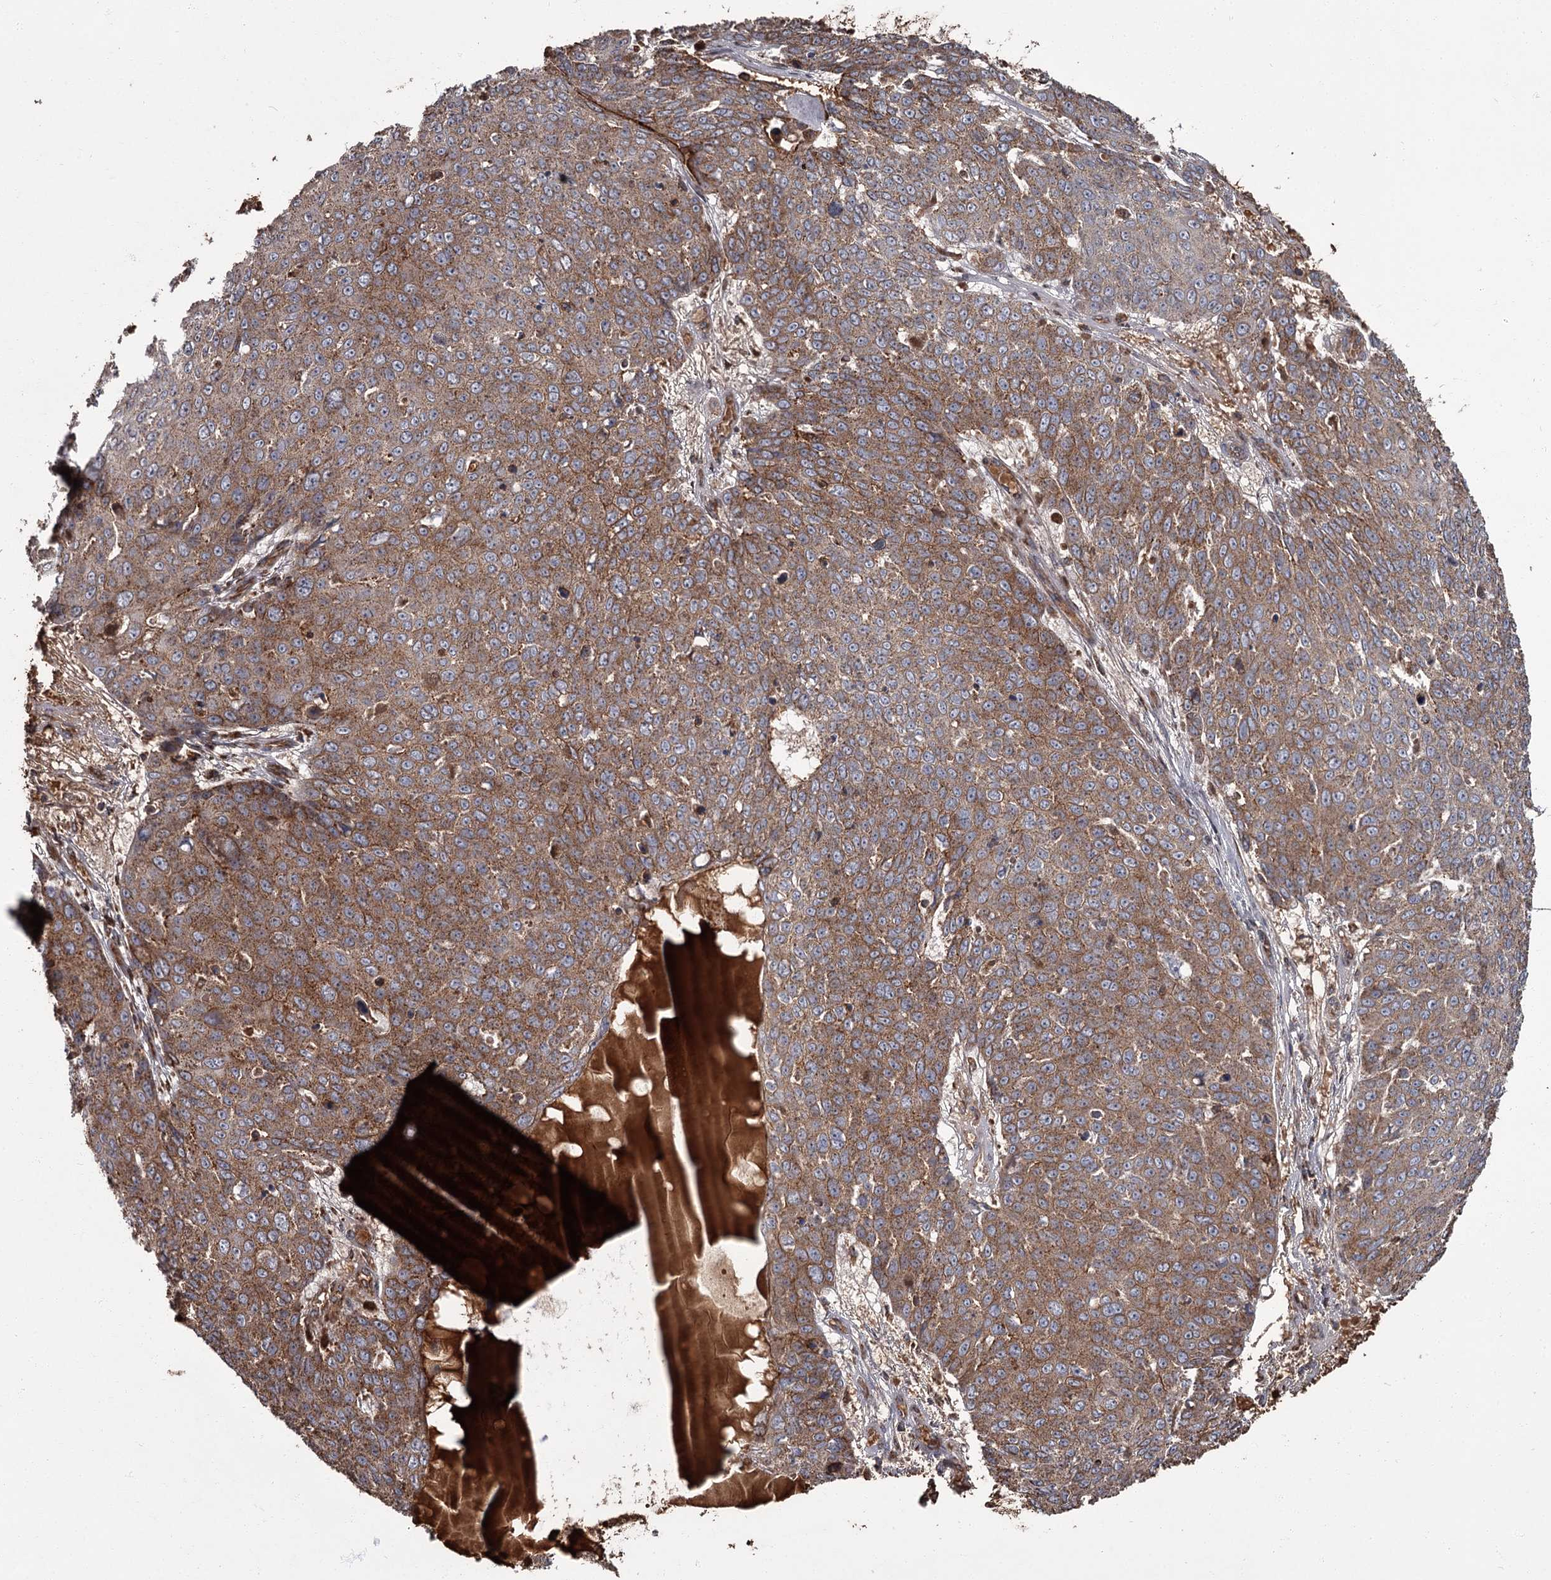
{"staining": {"intensity": "moderate", "quantity": ">75%", "location": "cytoplasmic/membranous"}, "tissue": "skin cancer", "cell_type": "Tumor cells", "image_type": "cancer", "snomed": [{"axis": "morphology", "description": "Squamous cell carcinoma, NOS"}, {"axis": "topography", "description": "Skin"}], "caption": "Immunohistochemistry (IHC) photomicrograph of skin squamous cell carcinoma stained for a protein (brown), which shows medium levels of moderate cytoplasmic/membranous staining in approximately >75% of tumor cells.", "gene": "THAP9", "patient": {"sex": "male", "age": 71}}